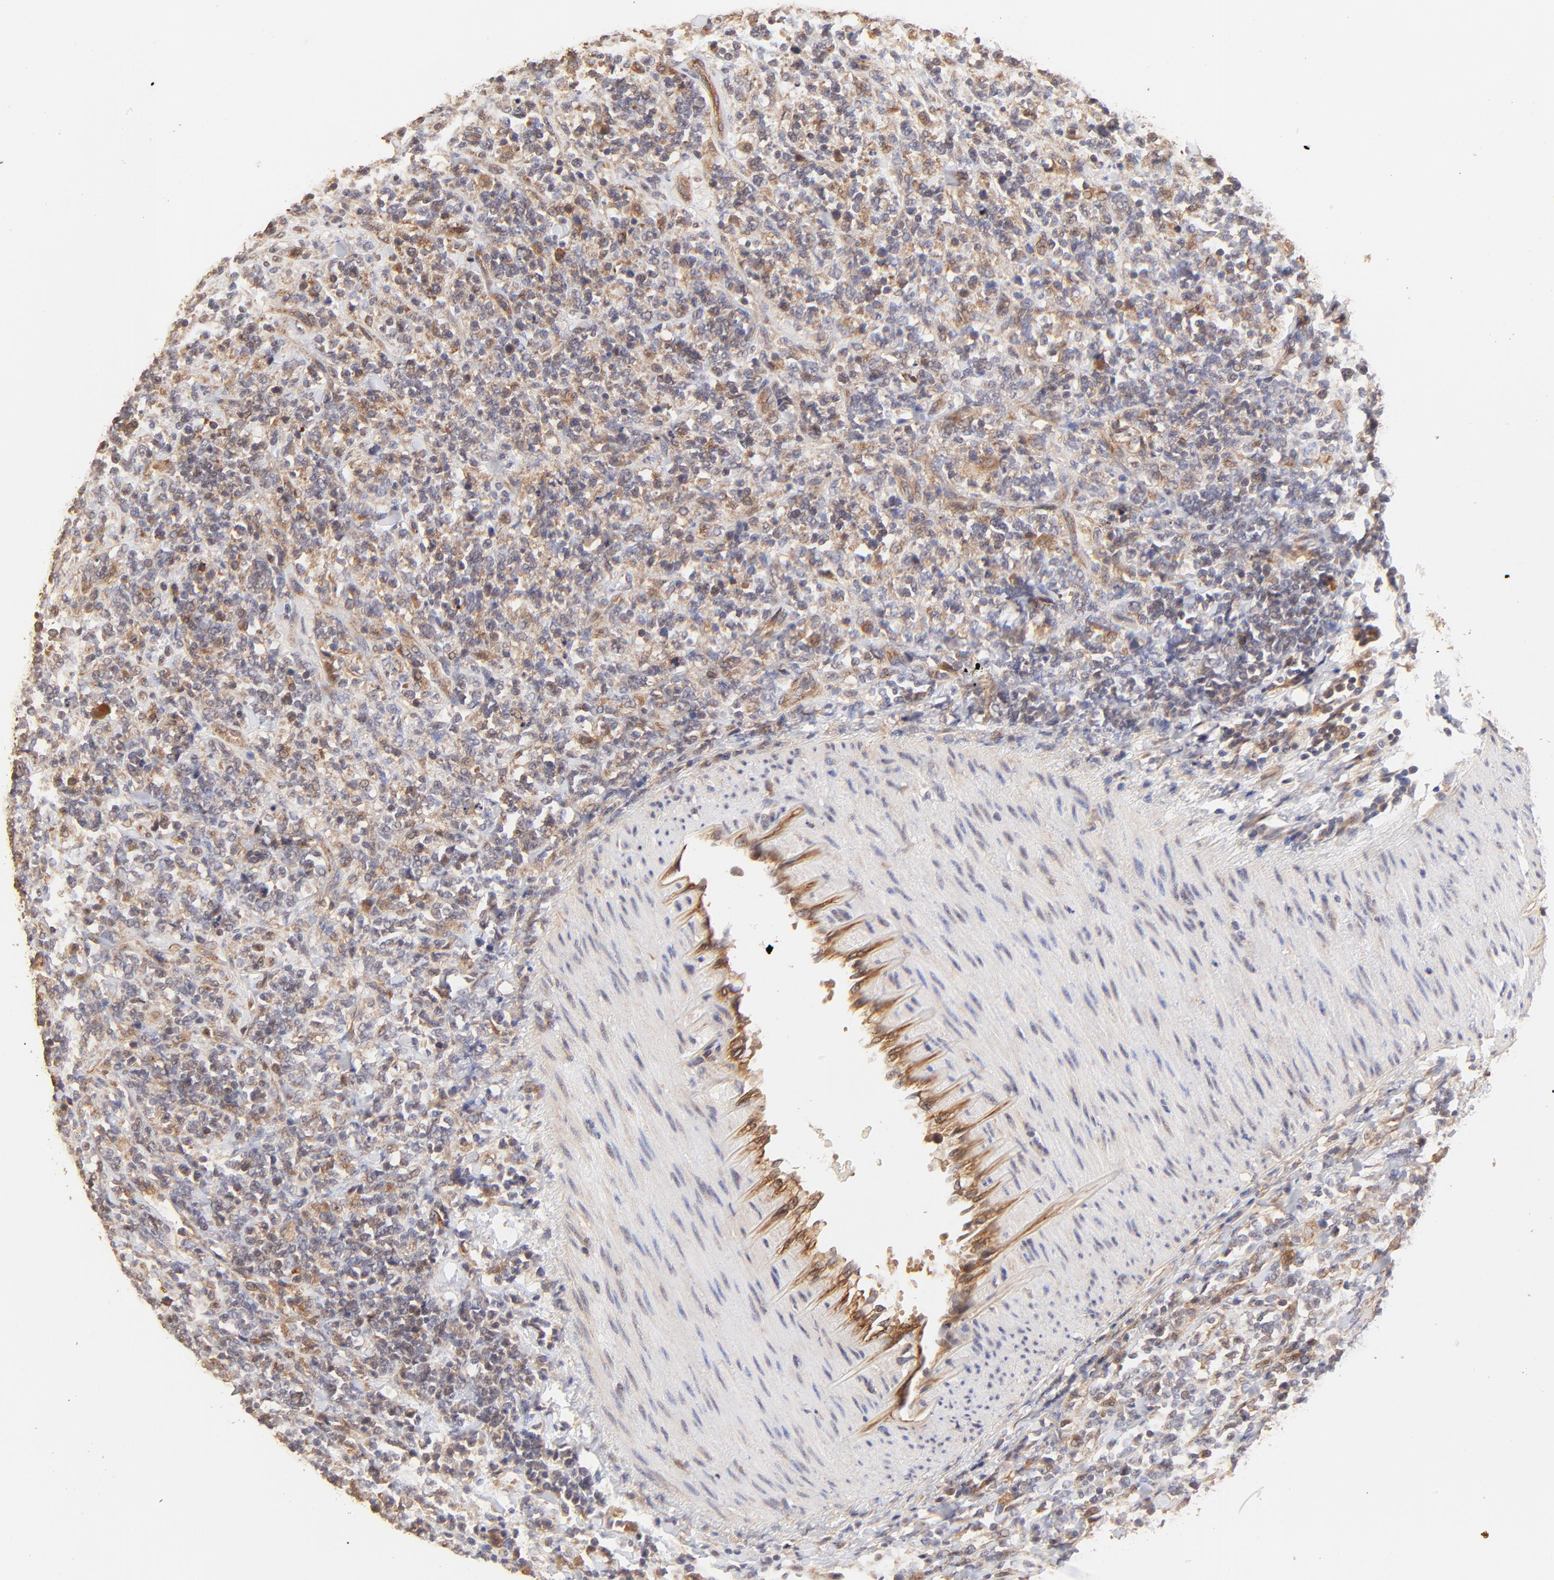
{"staining": {"intensity": "moderate", "quantity": "<25%", "location": "cytoplasmic/membranous"}, "tissue": "lymphoma", "cell_type": "Tumor cells", "image_type": "cancer", "snomed": [{"axis": "morphology", "description": "Malignant lymphoma, non-Hodgkin's type, High grade"}, {"axis": "topography", "description": "Soft tissue"}], "caption": "A low amount of moderate cytoplasmic/membranous expression is seen in approximately <25% of tumor cells in malignant lymphoma, non-Hodgkin's type (high-grade) tissue. Immunohistochemistry (ihc) stains the protein in brown and the nuclei are stained blue.", "gene": "TNFAIP3", "patient": {"sex": "male", "age": 18}}